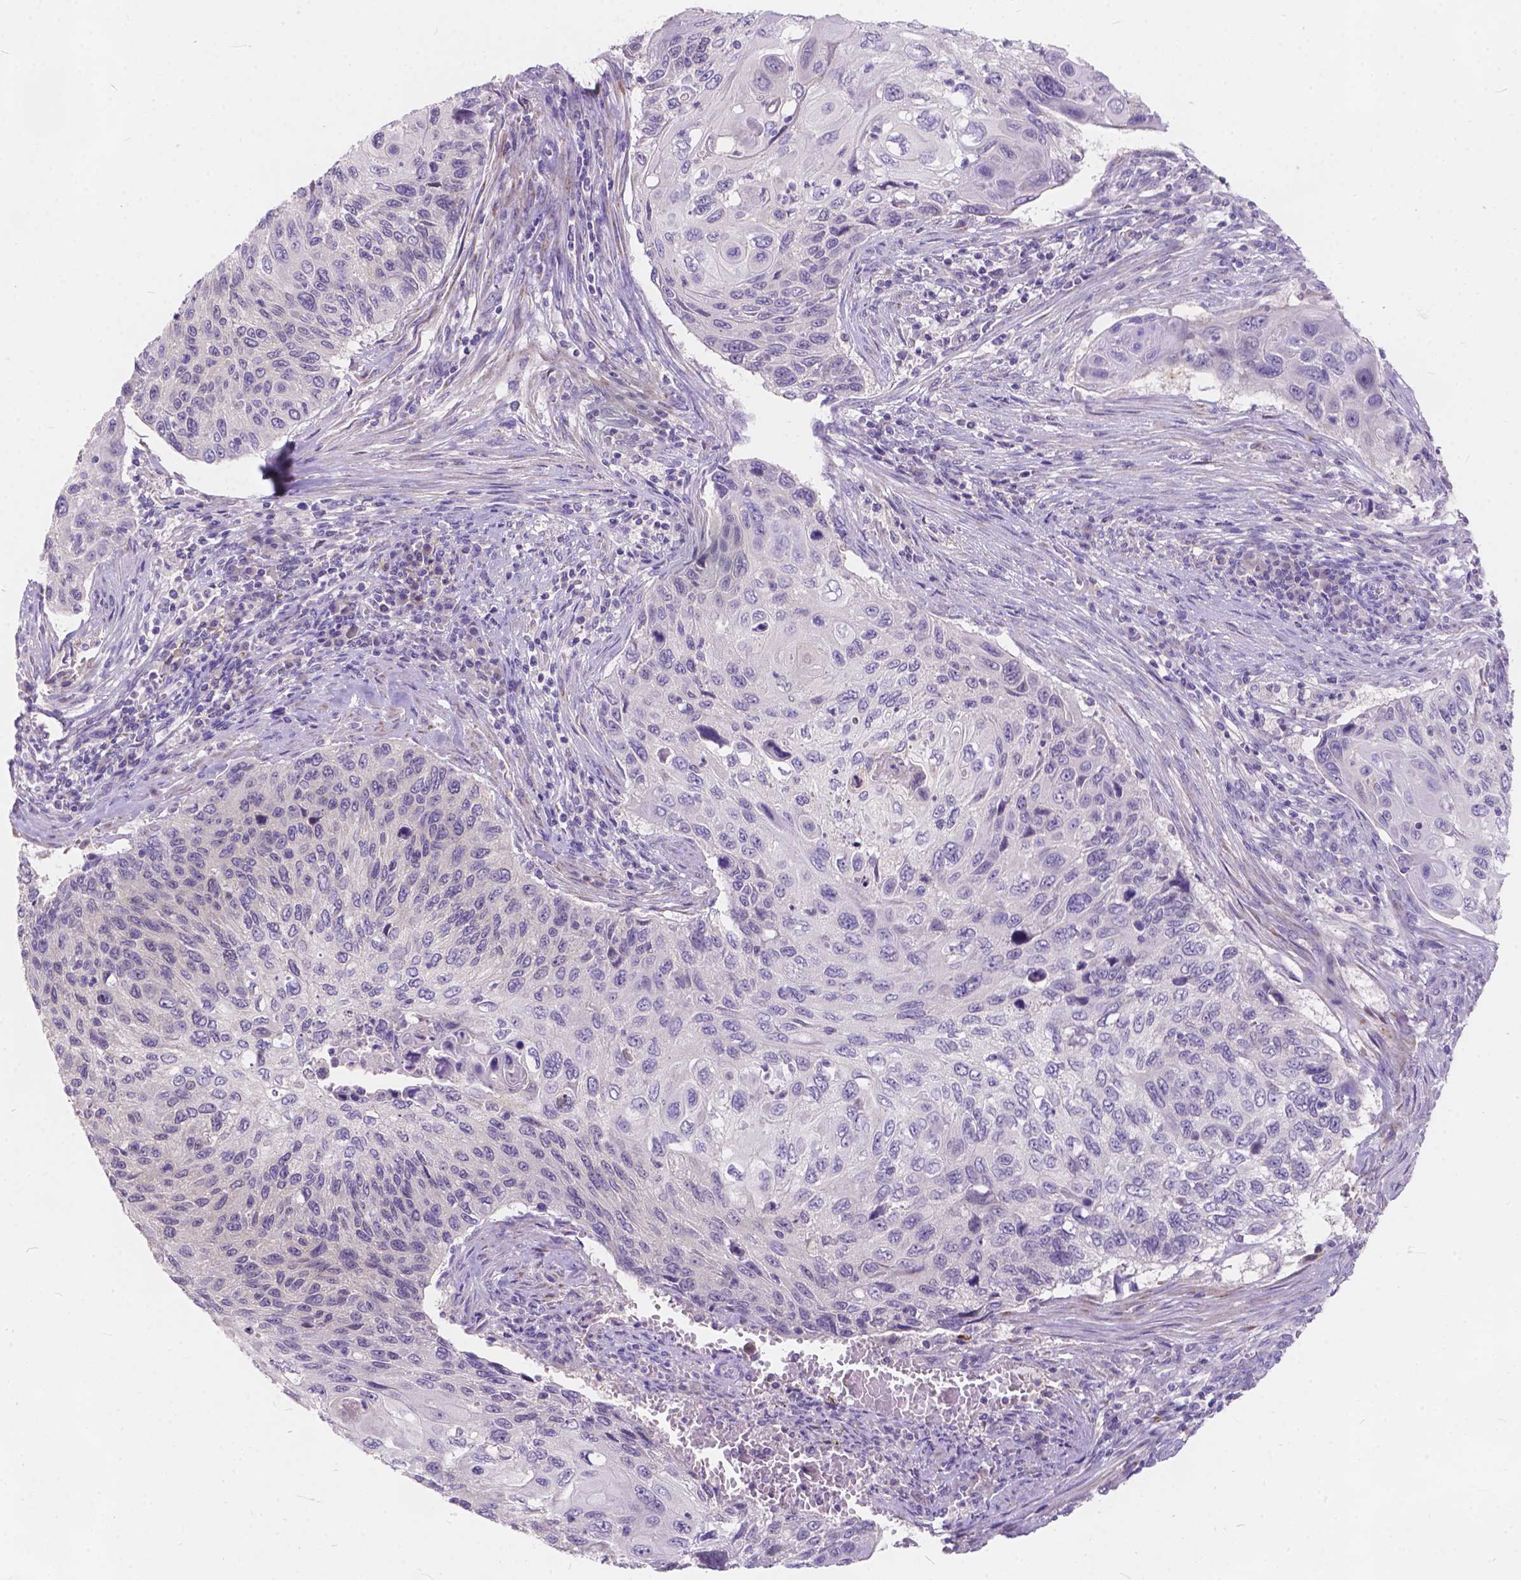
{"staining": {"intensity": "negative", "quantity": "none", "location": "none"}, "tissue": "cervical cancer", "cell_type": "Tumor cells", "image_type": "cancer", "snomed": [{"axis": "morphology", "description": "Squamous cell carcinoma, NOS"}, {"axis": "topography", "description": "Cervix"}], "caption": "Histopathology image shows no significant protein staining in tumor cells of squamous cell carcinoma (cervical).", "gene": "PEX11G", "patient": {"sex": "female", "age": 70}}